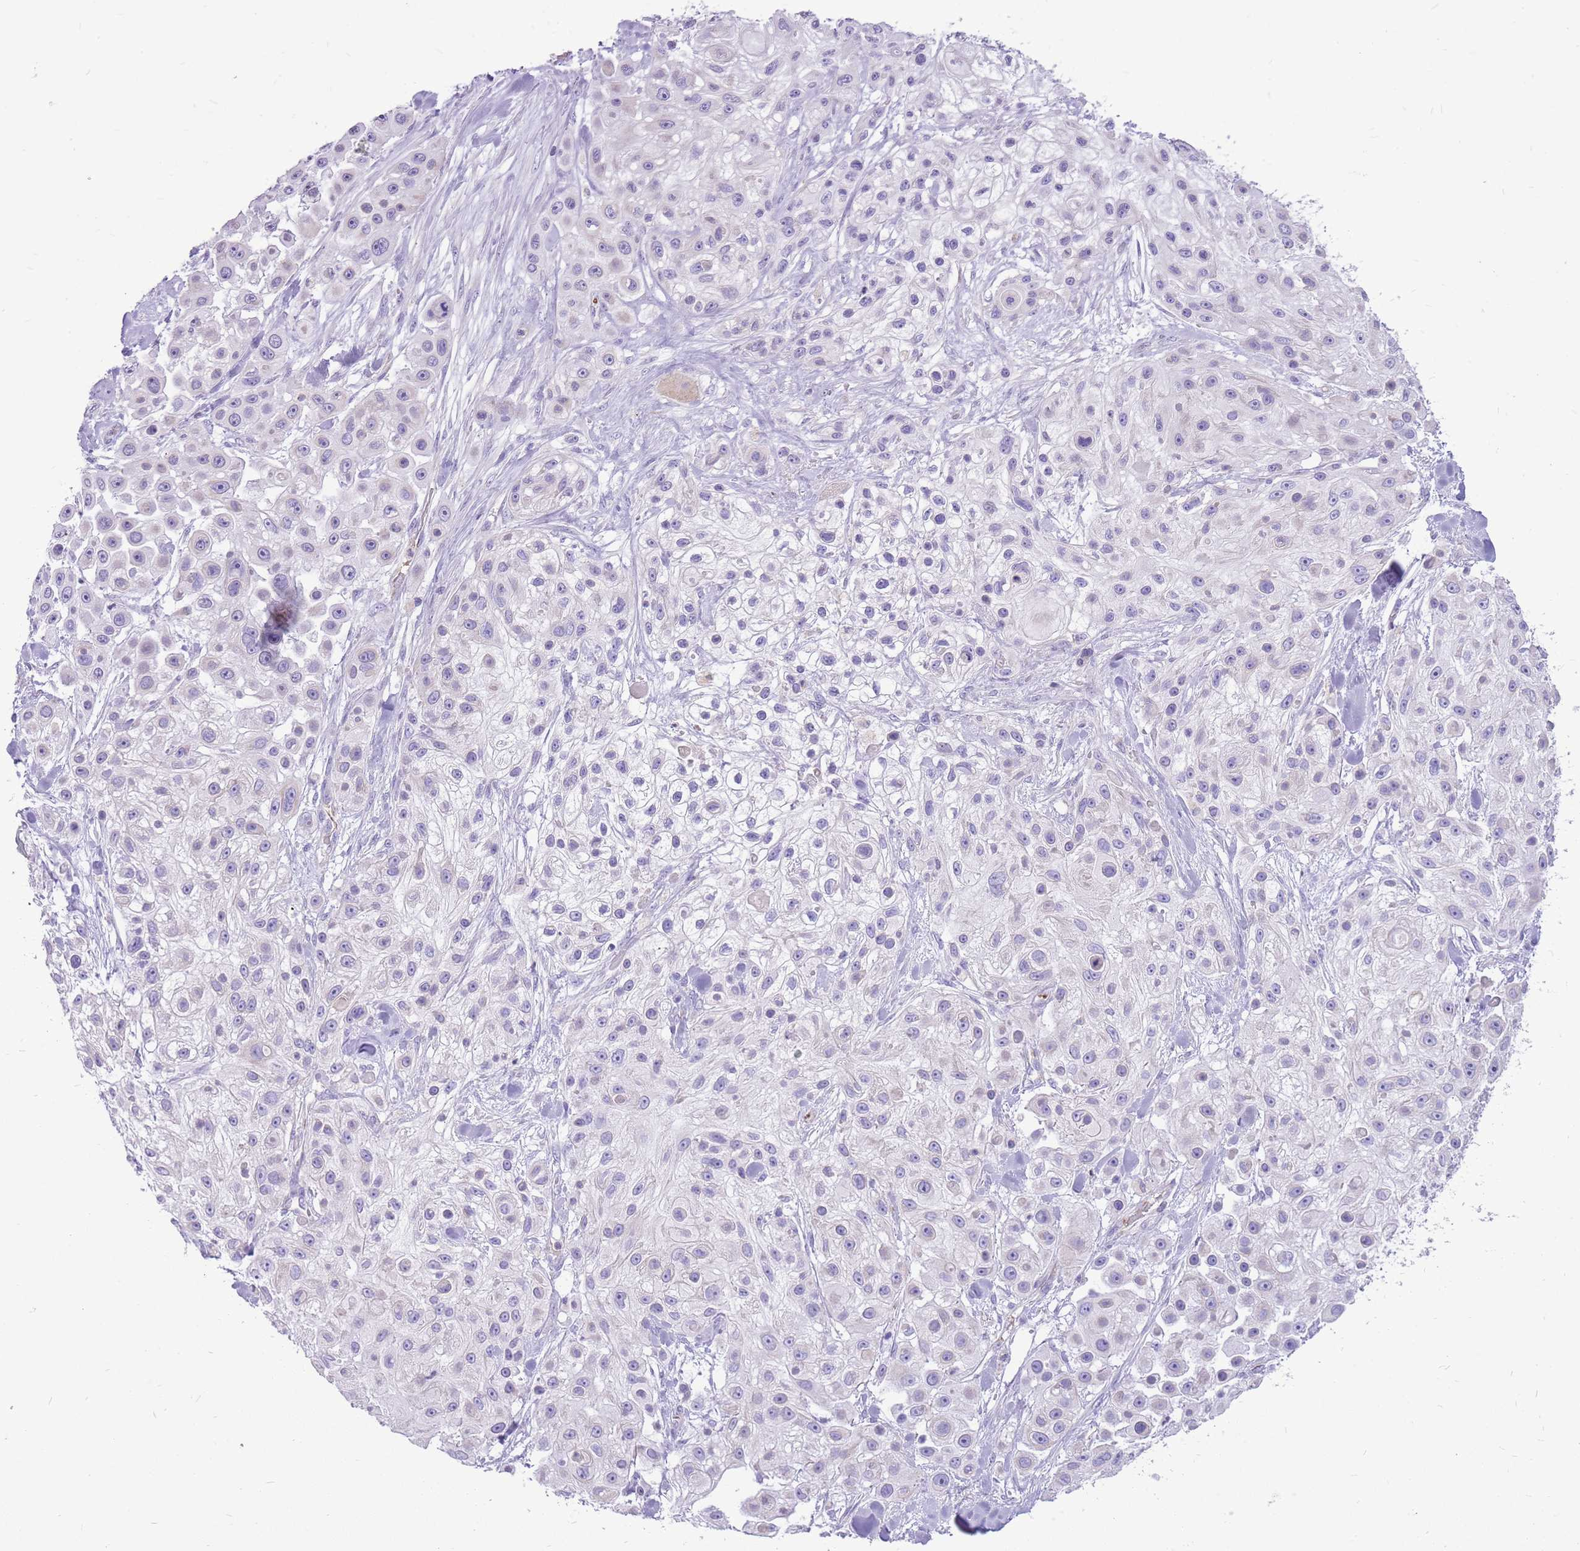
{"staining": {"intensity": "negative", "quantity": "none", "location": "none"}, "tissue": "skin cancer", "cell_type": "Tumor cells", "image_type": "cancer", "snomed": [{"axis": "morphology", "description": "Squamous cell carcinoma, NOS"}, {"axis": "topography", "description": "Skin"}], "caption": "This is an immunohistochemistry (IHC) photomicrograph of squamous cell carcinoma (skin). There is no positivity in tumor cells.", "gene": "PCNX1", "patient": {"sex": "male", "age": 67}}